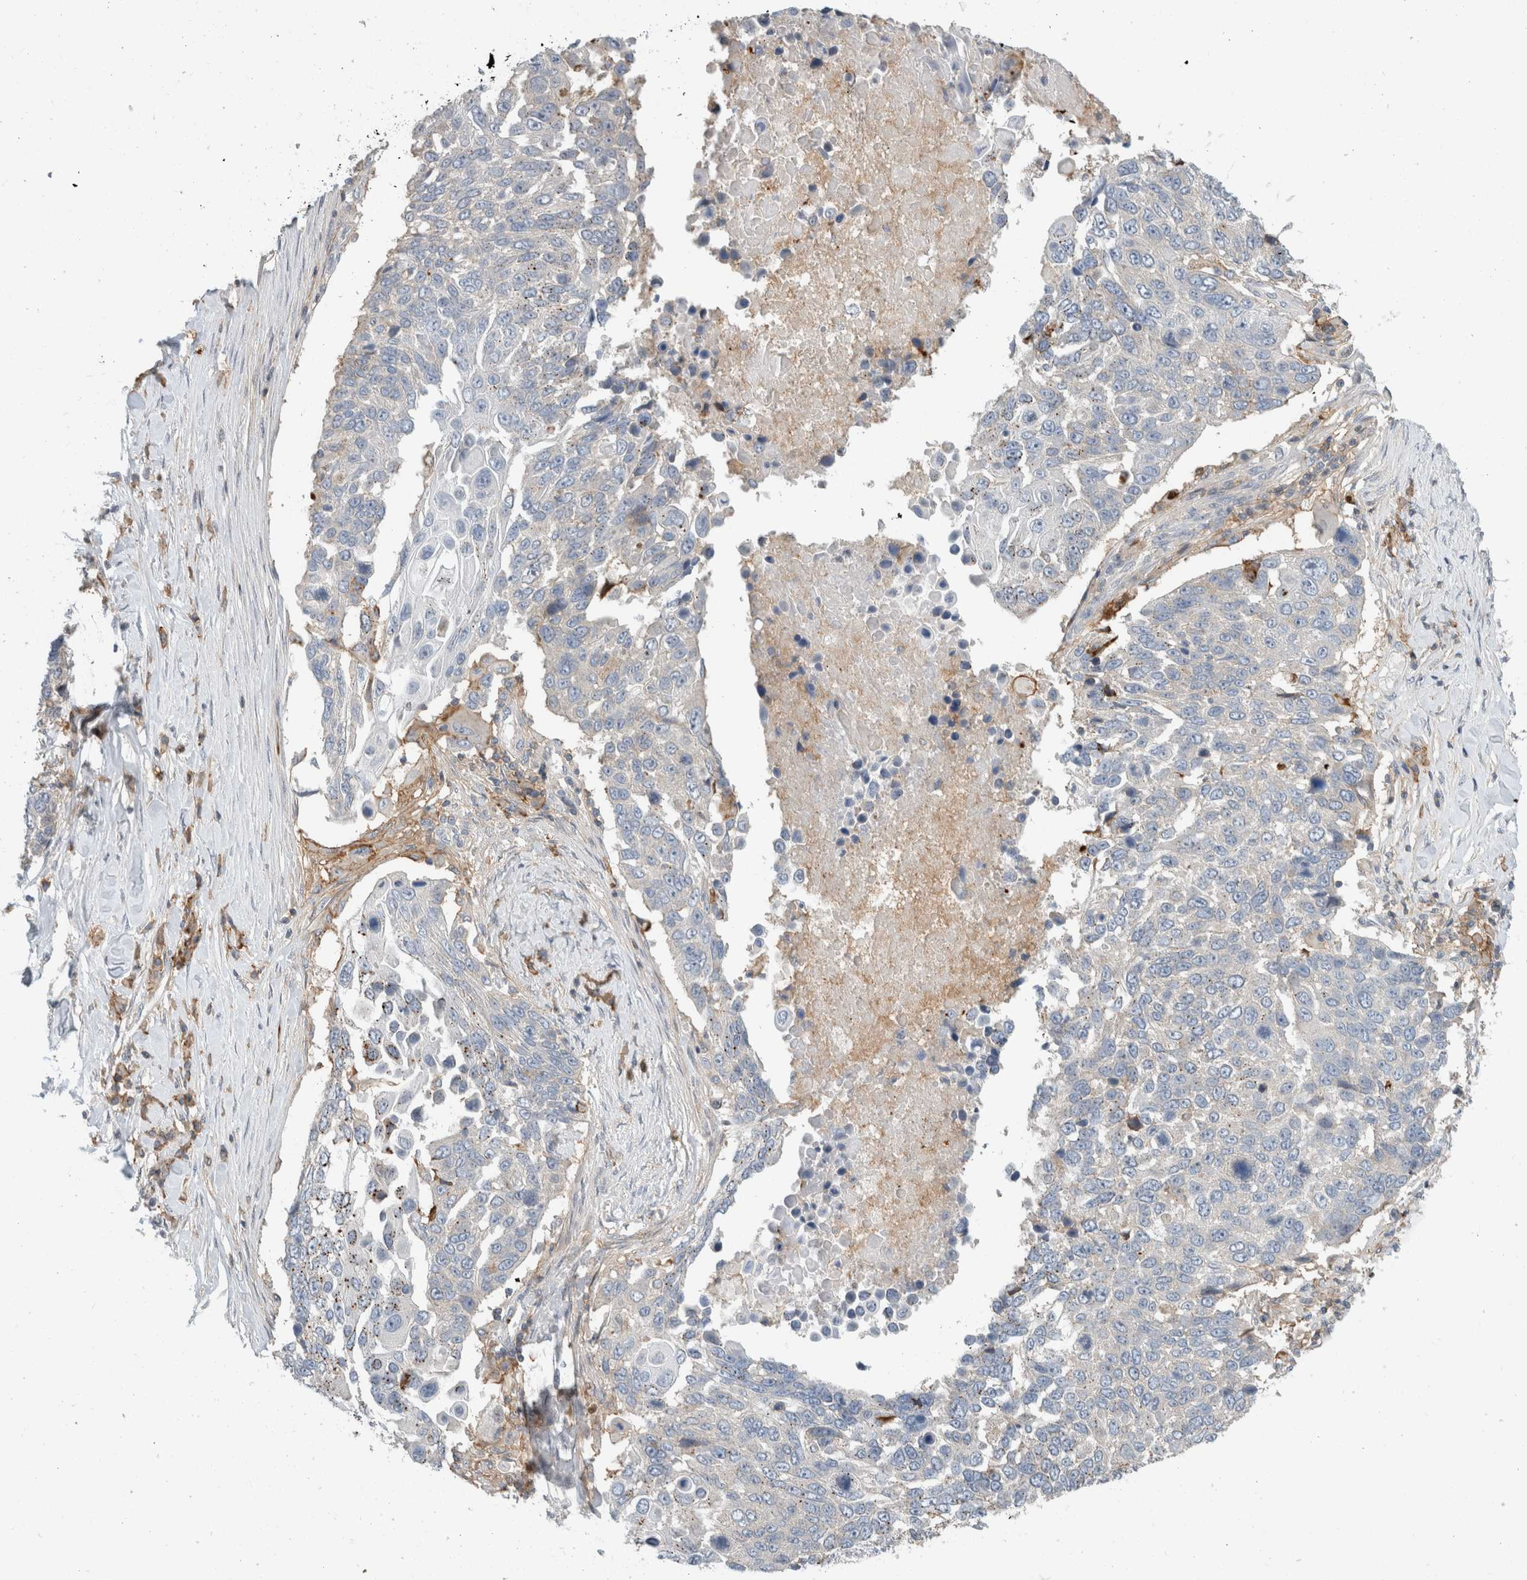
{"staining": {"intensity": "negative", "quantity": "none", "location": "none"}, "tissue": "lung cancer", "cell_type": "Tumor cells", "image_type": "cancer", "snomed": [{"axis": "morphology", "description": "Squamous cell carcinoma, NOS"}, {"axis": "topography", "description": "Lung"}], "caption": "Immunohistochemistry histopathology image of neoplastic tissue: lung cancer stained with DAB shows no significant protein expression in tumor cells.", "gene": "ERCC6L2", "patient": {"sex": "male", "age": 66}}